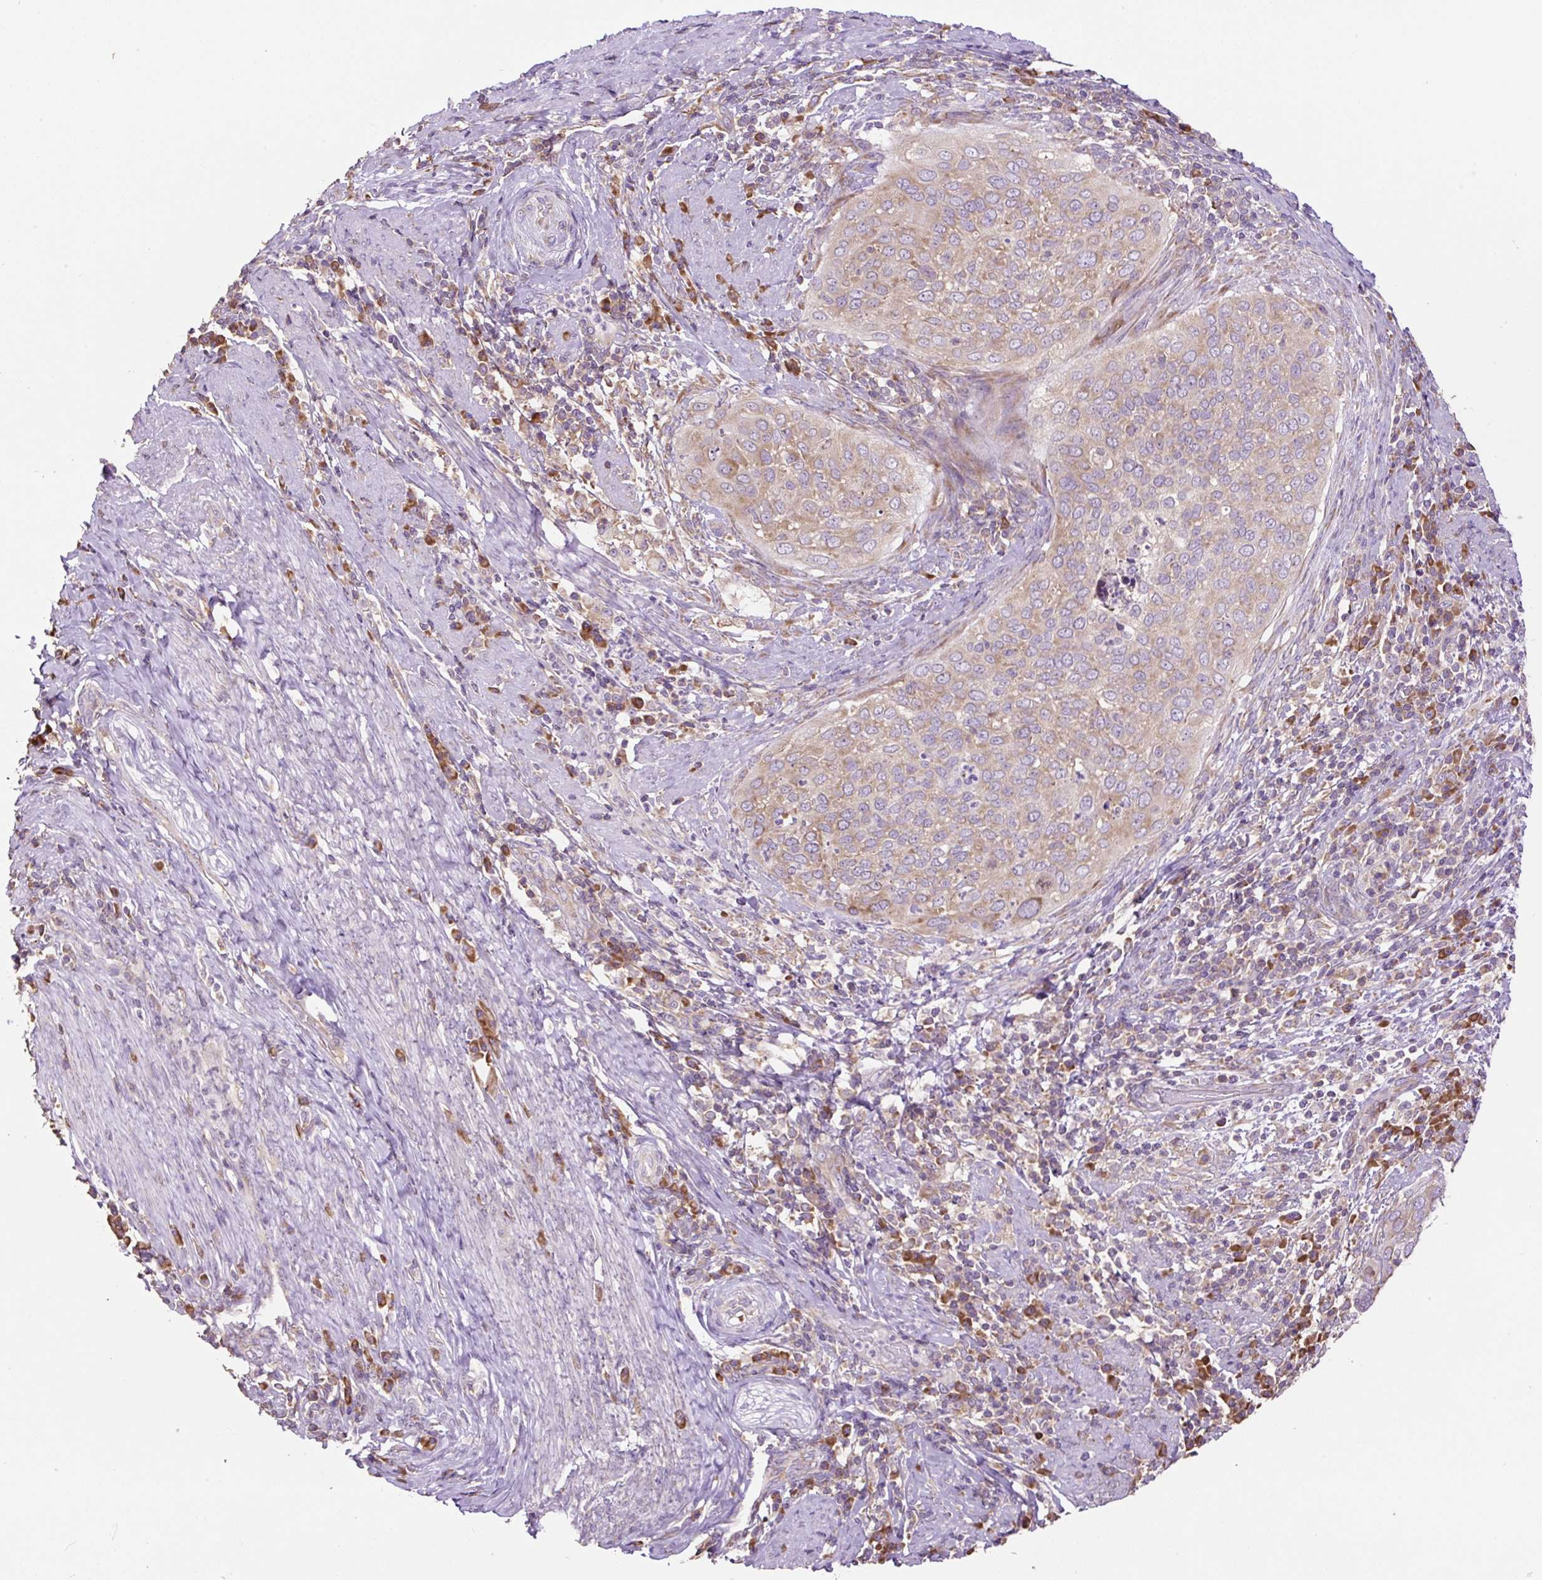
{"staining": {"intensity": "weak", "quantity": "25%-75%", "location": "cytoplasmic/membranous"}, "tissue": "cervical cancer", "cell_type": "Tumor cells", "image_type": "cancer", "snomed": [{"axis": "morphology", "description": "Squamous cell carcinoma, NOS"}, {"axis": "topography", "description": "Cervix"}], "caption": "Cervical squamous cell carcinoma stained for a protein demonstrates weak cytoplasmic/membranous positivity in tumor cells.", "gene": "RPS23", "patient": {"sex": "female", "age": 38}}